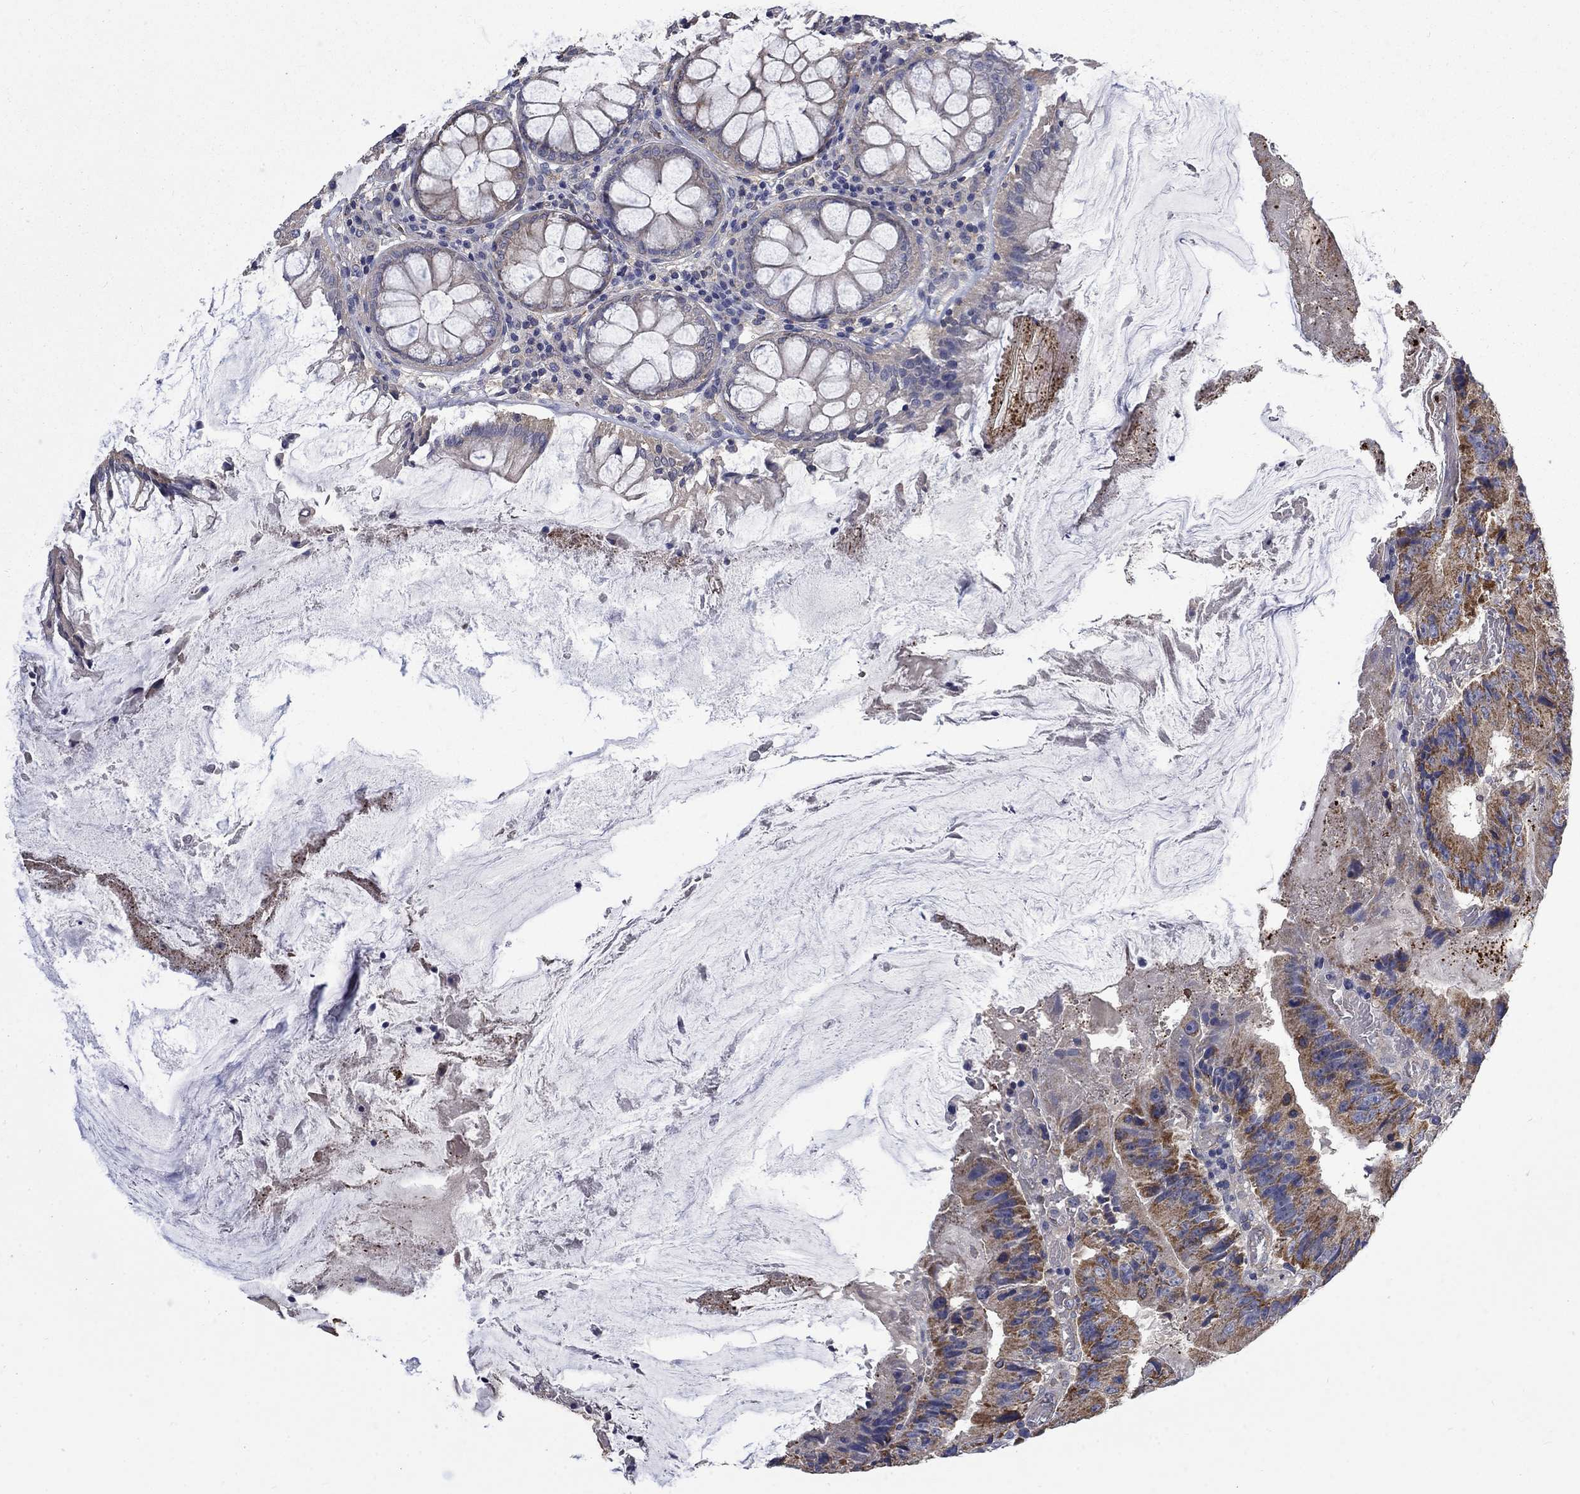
{"staining": {"intensity": "strong", "quantity": ">75%", "location": "cytoplasmic/membranous"}, "tissue": "colorectal cancer", "cell_type": "Tumor cells", "image_type": "cancer", "snomed": [{"axis": "morphology", "description": "Adenocarcinoma, NOS"}, {"axis": "topography", "description": "Colon"}], "caption": "Tumor cells display strong cytoplasmic/membranous staining in approximately >75% of cells in colorectal cancer (adenocarcinoma).", "gene": "HSPA12A", "patient": {"sex": "female", "age": 86}}